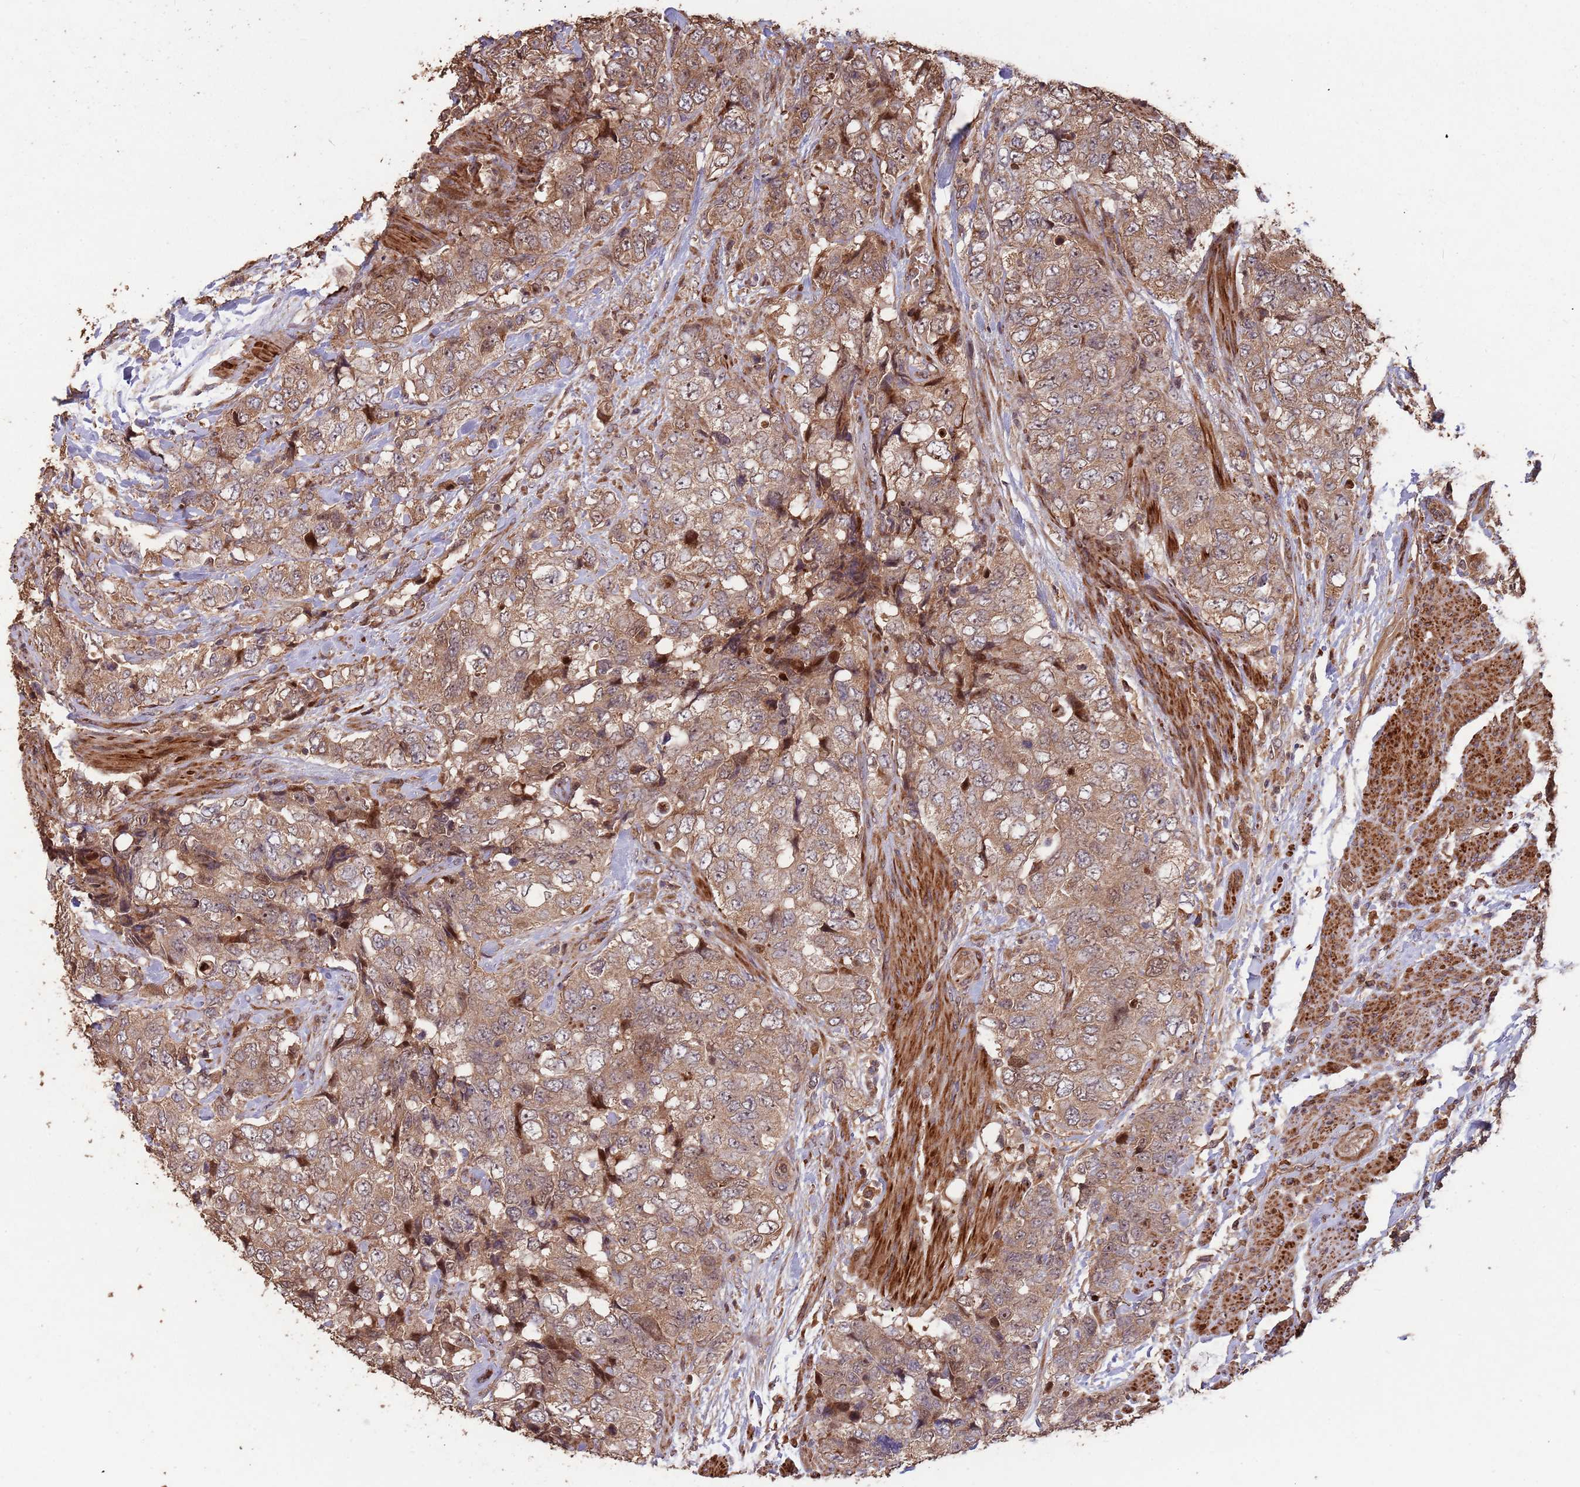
{"staining": {"intensity": "moderate", "quantity": ">75%", "location": "cytoplasmic/membranous"}, "tissue": "urothelial cancer", "cell_type": "Tumor cells", "image_type": "cancer", "snomed": [{"axis": "morphology", "description": "Urothelial carcinoma, High grade"}, {"axis": "topography", "description": "Urinary bladder"}], "caption": "The image shows a brown stain indicating the presence of a protein in the cytoplasmic/membranous of tumor cells in urothelial cancer.", "gene": "ZNF428", "patient": {"sex": "female", "age": 78}}